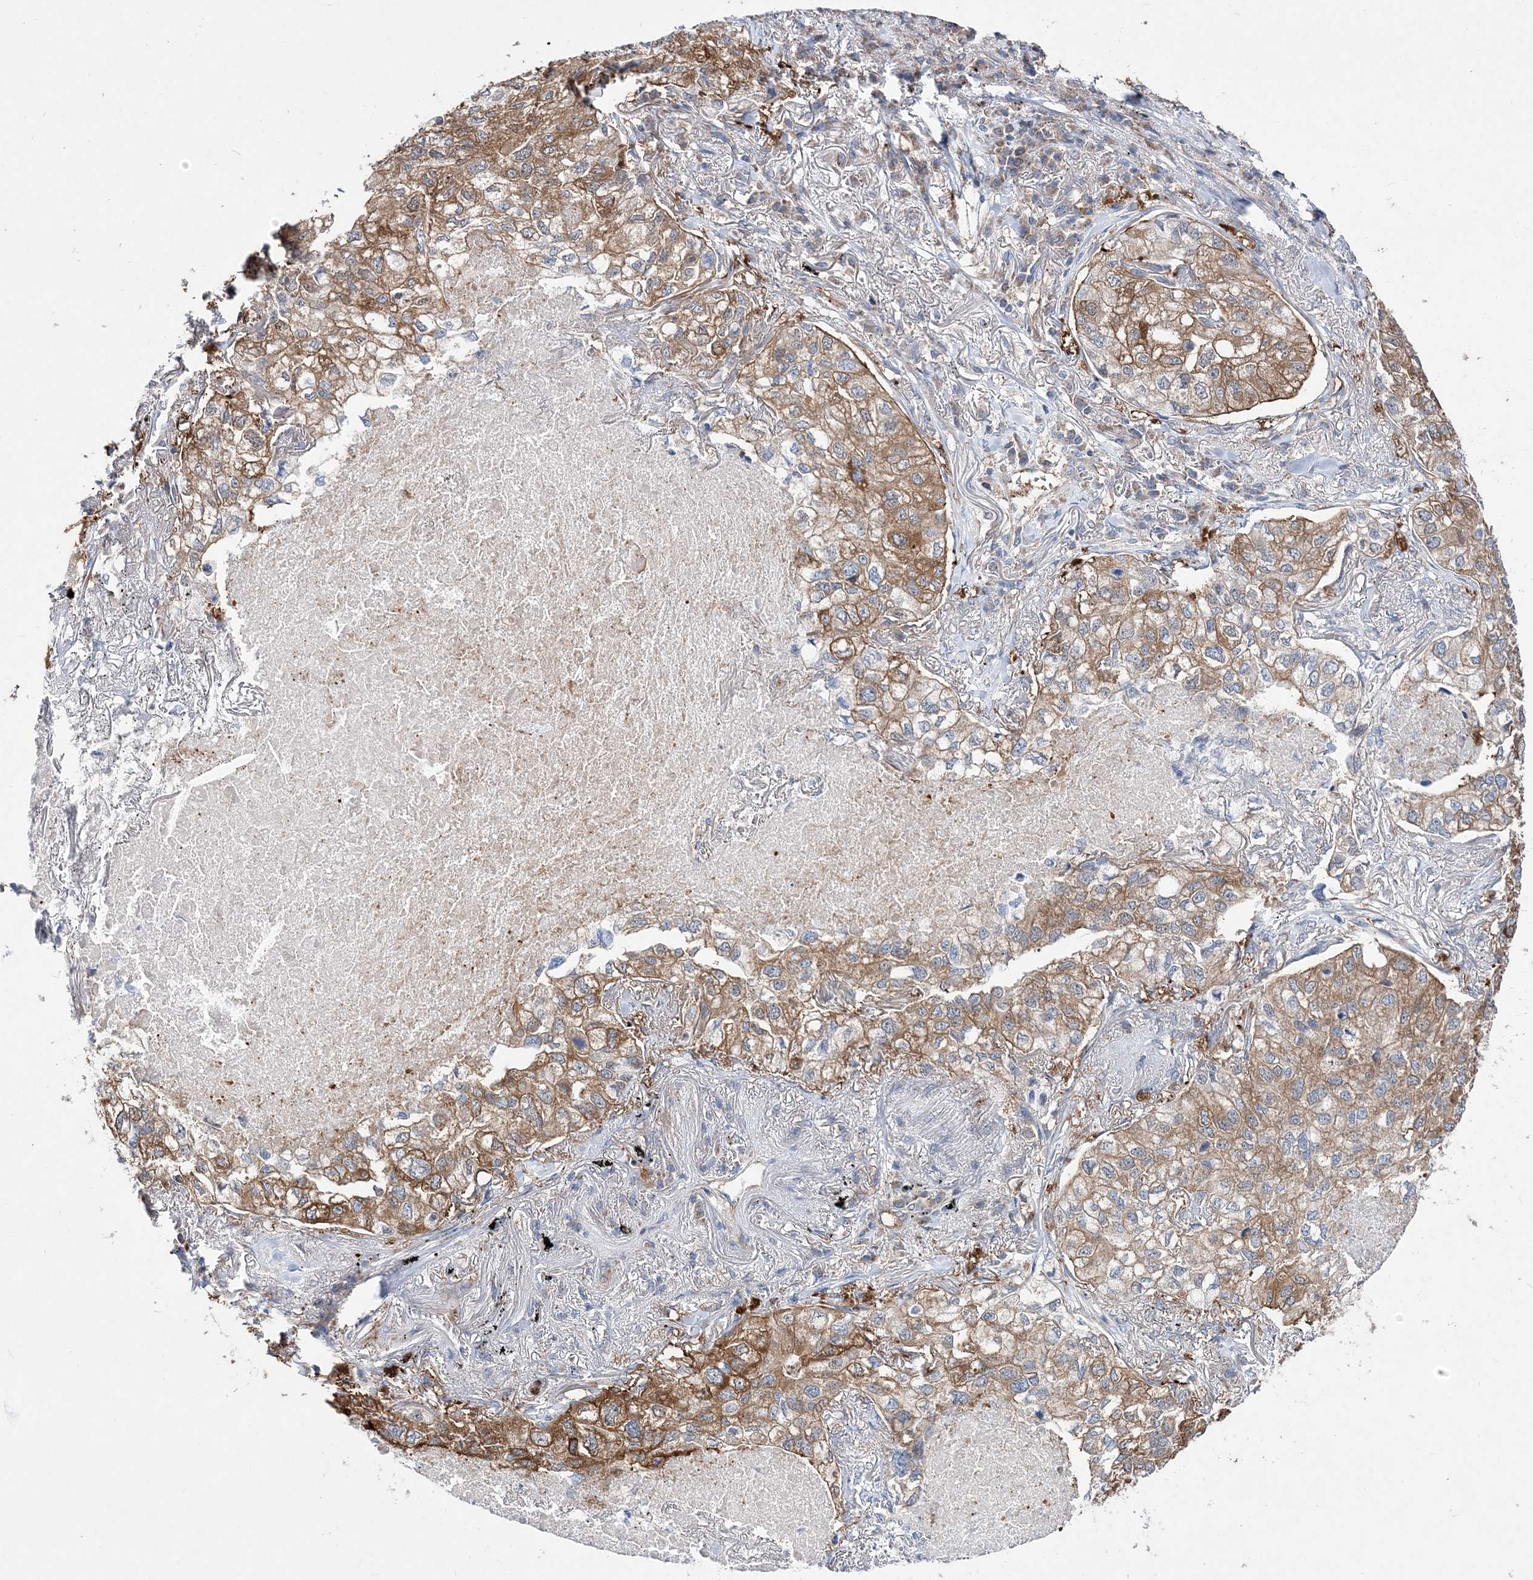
{"staining": {"intensity": "moderate", "quantity": ">75%", "location": "cytoplasmic/membranous"}, "tissue": "lung cancer", "cell_type": "Tumor cells", "image_type": "cancer", "snomed": [{"axis": "morphology", "description": "Adenocarcinoma, NOS"}, {"axis": "topography", "description": "Lung"}], "caption": "Moderate cytoplasmic/membranous protein expression is seen in about >75% of tumor cells in adenocarcinoma (lung).", "gene": "JKAMP", "patient": {"sex": "male", "age": 65}}